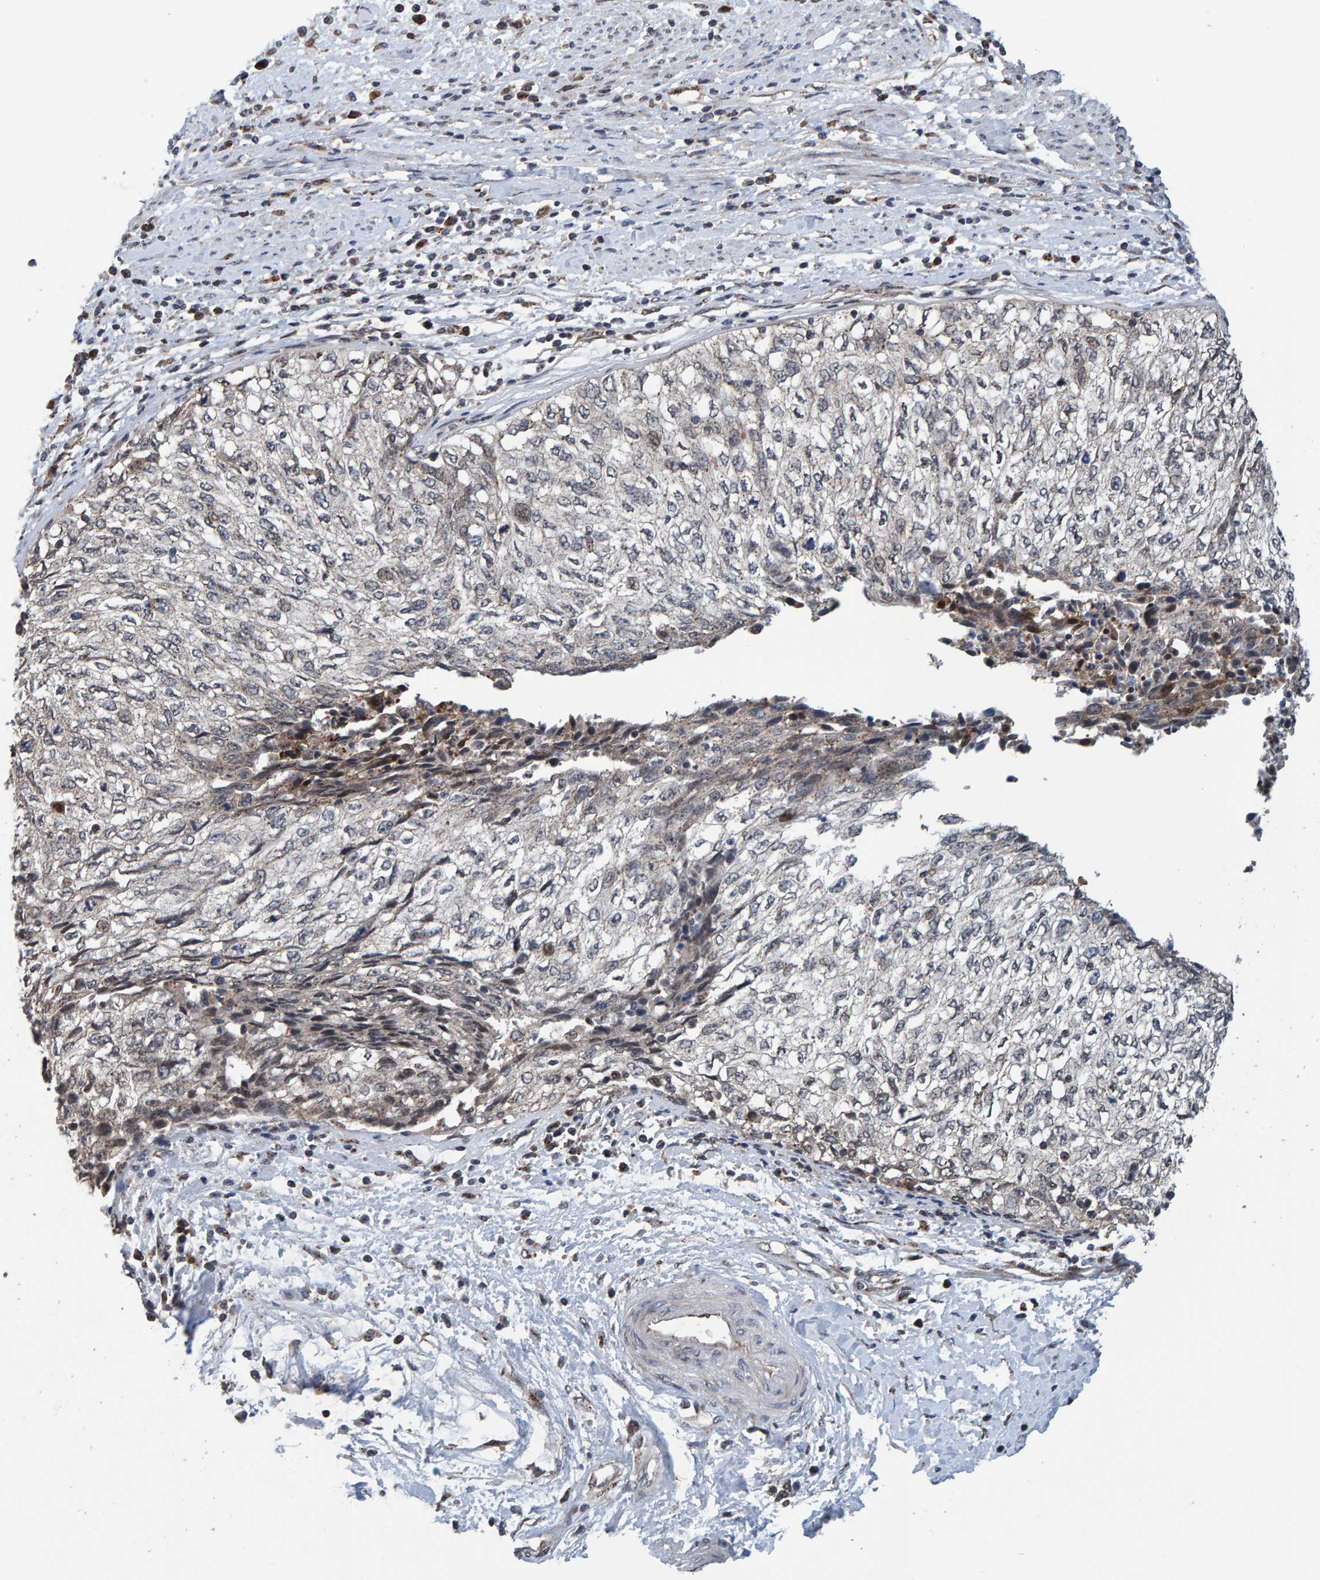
{"staining": {"intensity": "negative", "quantity": "none", "location": "none"}, "tissue": "cervical cancer", "cell_type": "Tumor cells", "image_type": "cancer", "snomed": [{"axis": "morphology", "description": "Squamous cell carcinoma, NOS"}, {"axis": "topography", "description": "Cervix"}], "caption": "Tumor cells show no significant staining in cervical cancer (squamous cell carcinoma).", "gene": "CCDC25", "patient": {"sex": "female", "age": 57}}